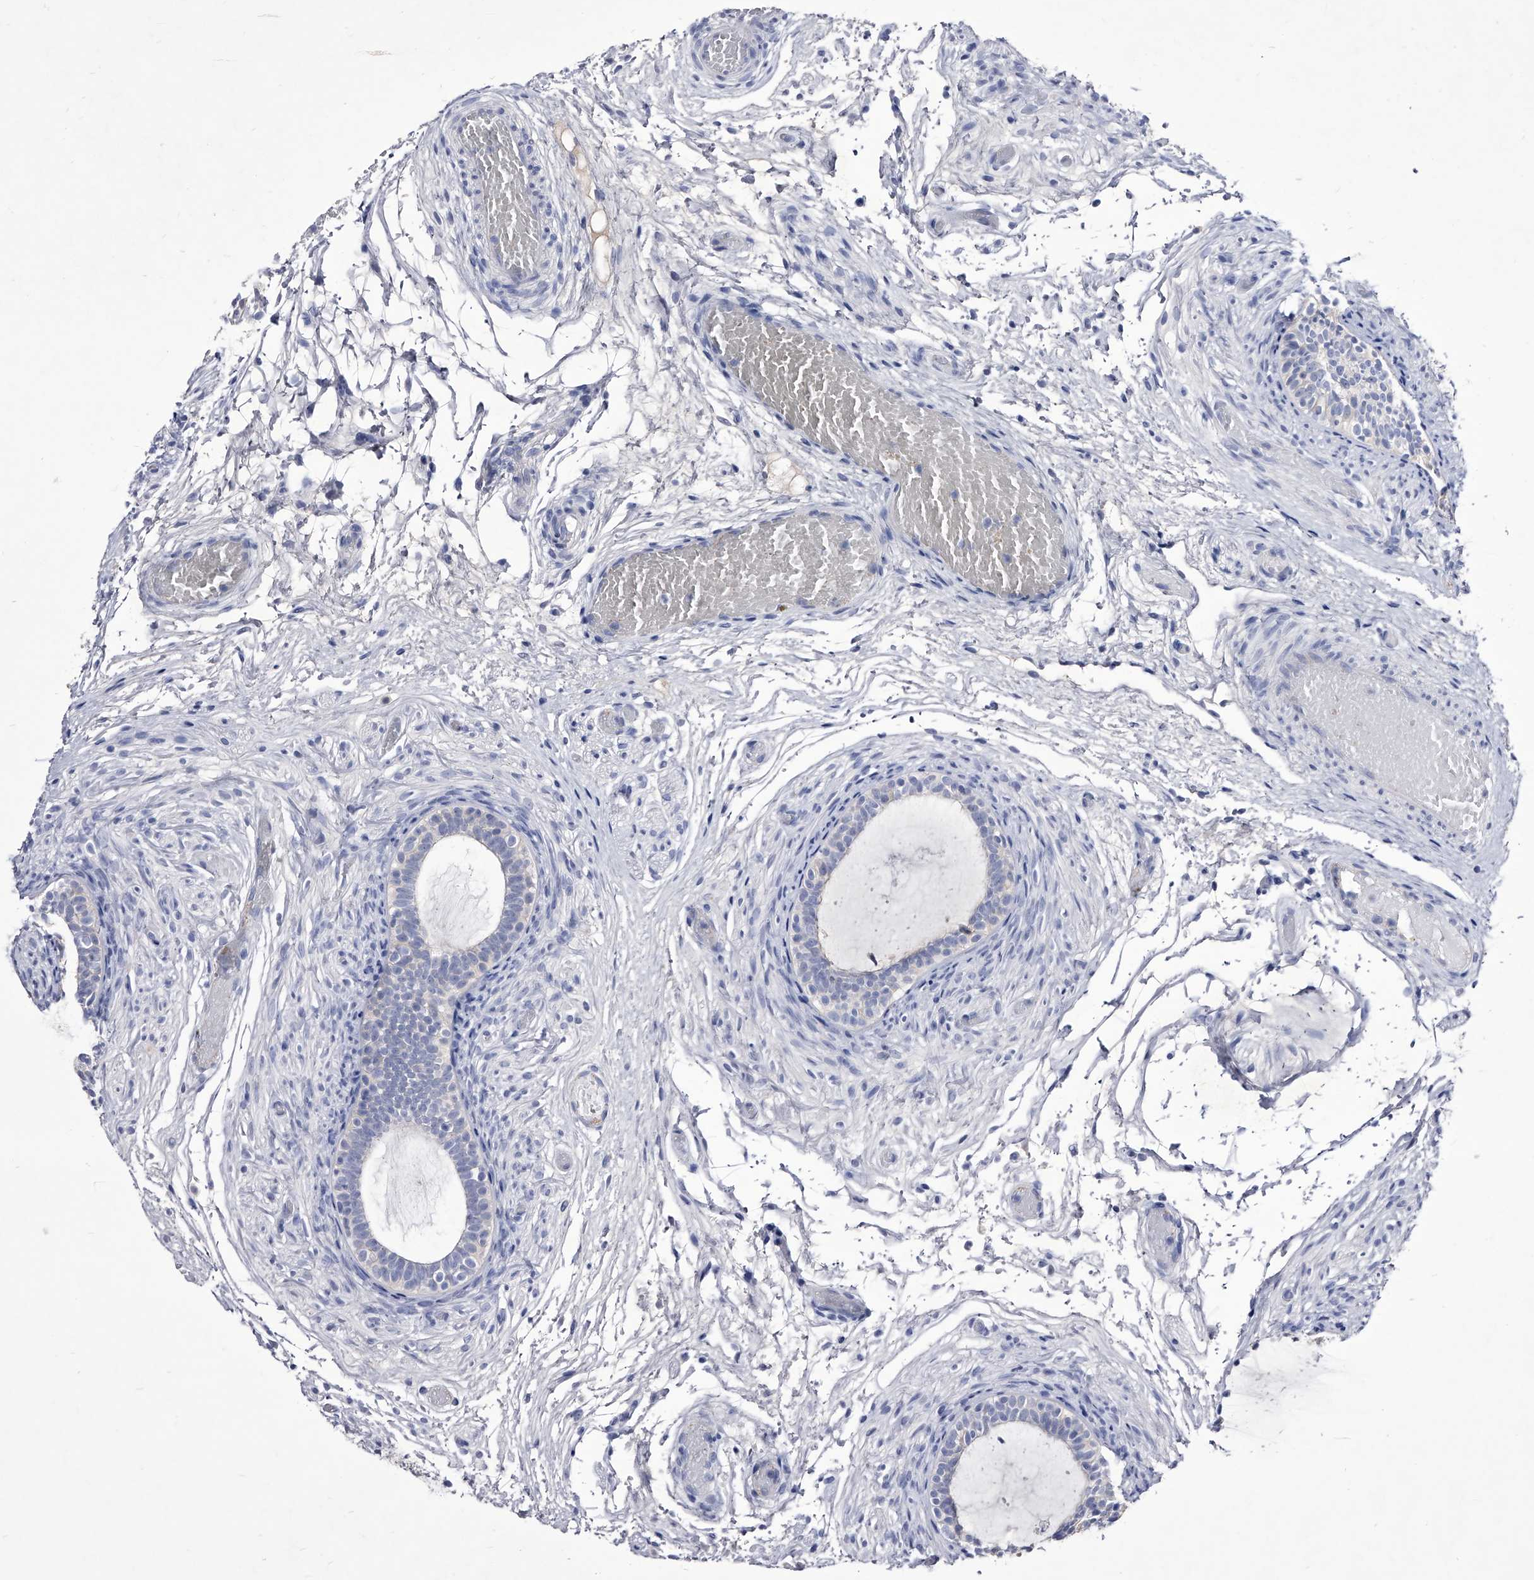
{"staining": {"intensity": "negative", "quantity": "none", "location": "none"}, "tissue": "epididymis", "cell_type": "Glandular cells", "image_type": "normal", "snomed": [{"axis": "morphology", "description": "Normal tissue, NOS"}, {"axis": "topography", "description": "Epididymis"}], "caption": "Immunohistochemistry micrograph of benign epididymis stained for a protein (brown), which exhibits no expression in glandular cells. (DAB immunohistochemistry (IHC) visualized using brightfield microscopy, high magnification).", "gene": "CRISP2", "patient": {"sex": "male", "age": 5}}